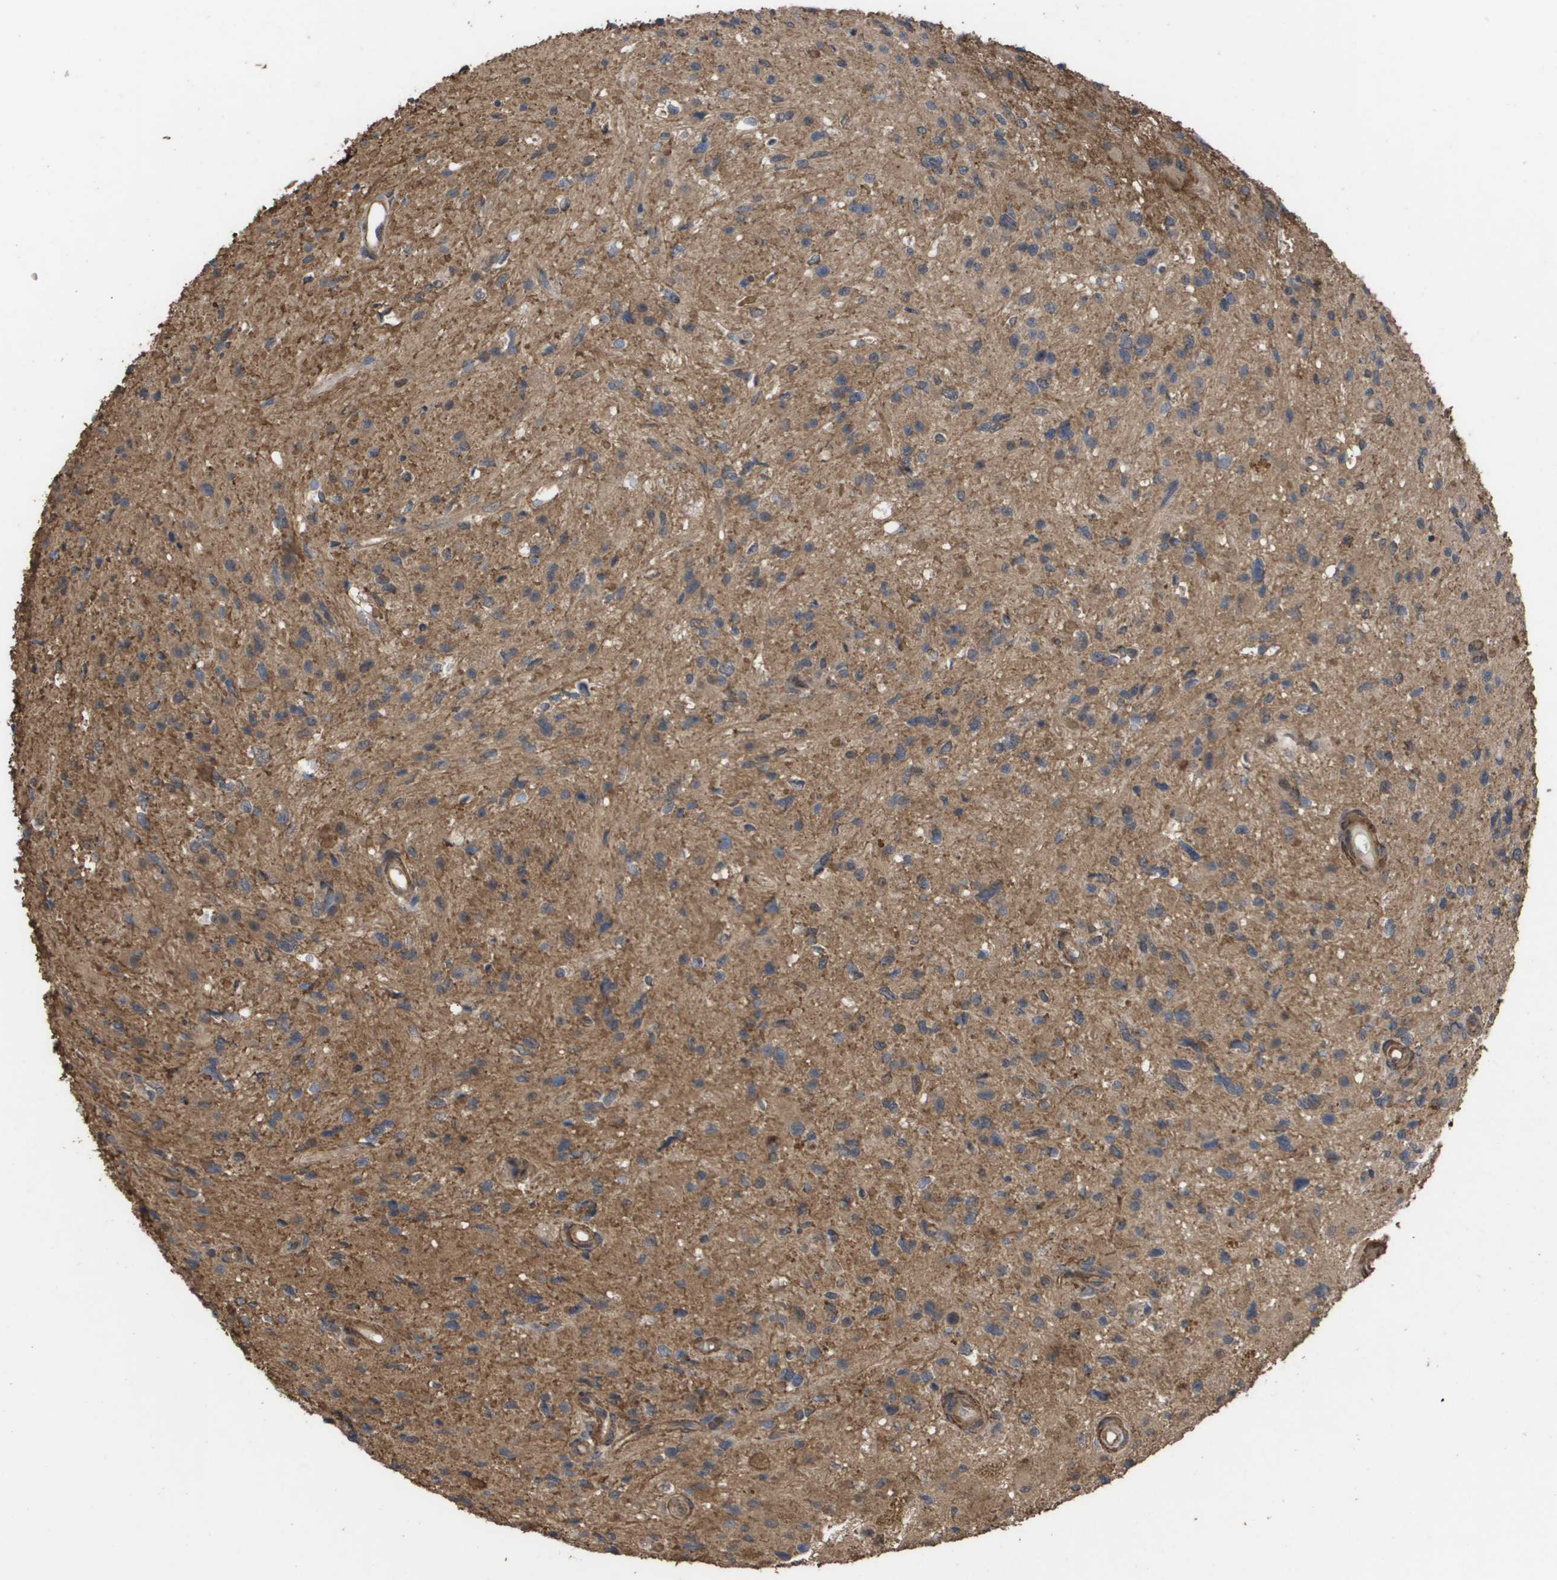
{"staining": {"intensity": "moderate", "quantity": ">75%", "location": "cytoplasmic/membranous"}, "tissue": "glioma", "cell_type": "Tumor cells", "image_type": "cancer", "snomed": [{"axis": "morphology", "description": "Glioma, malignant, High grade"}, {"axis": "topography", "description": "Brain"}], "caption": "Immunohistochemistry (IHC) photomicrograph of neoplastic tissue: human glioma stained using IHC displays medium levels of moderate protein expression localized specifically in the cytoplasmic/membranous of tumor cells, appearing as a cytoplasmic/membranous brown color.", "gene": "CUL5", "patient": {"sex": "male", "age": 33}}